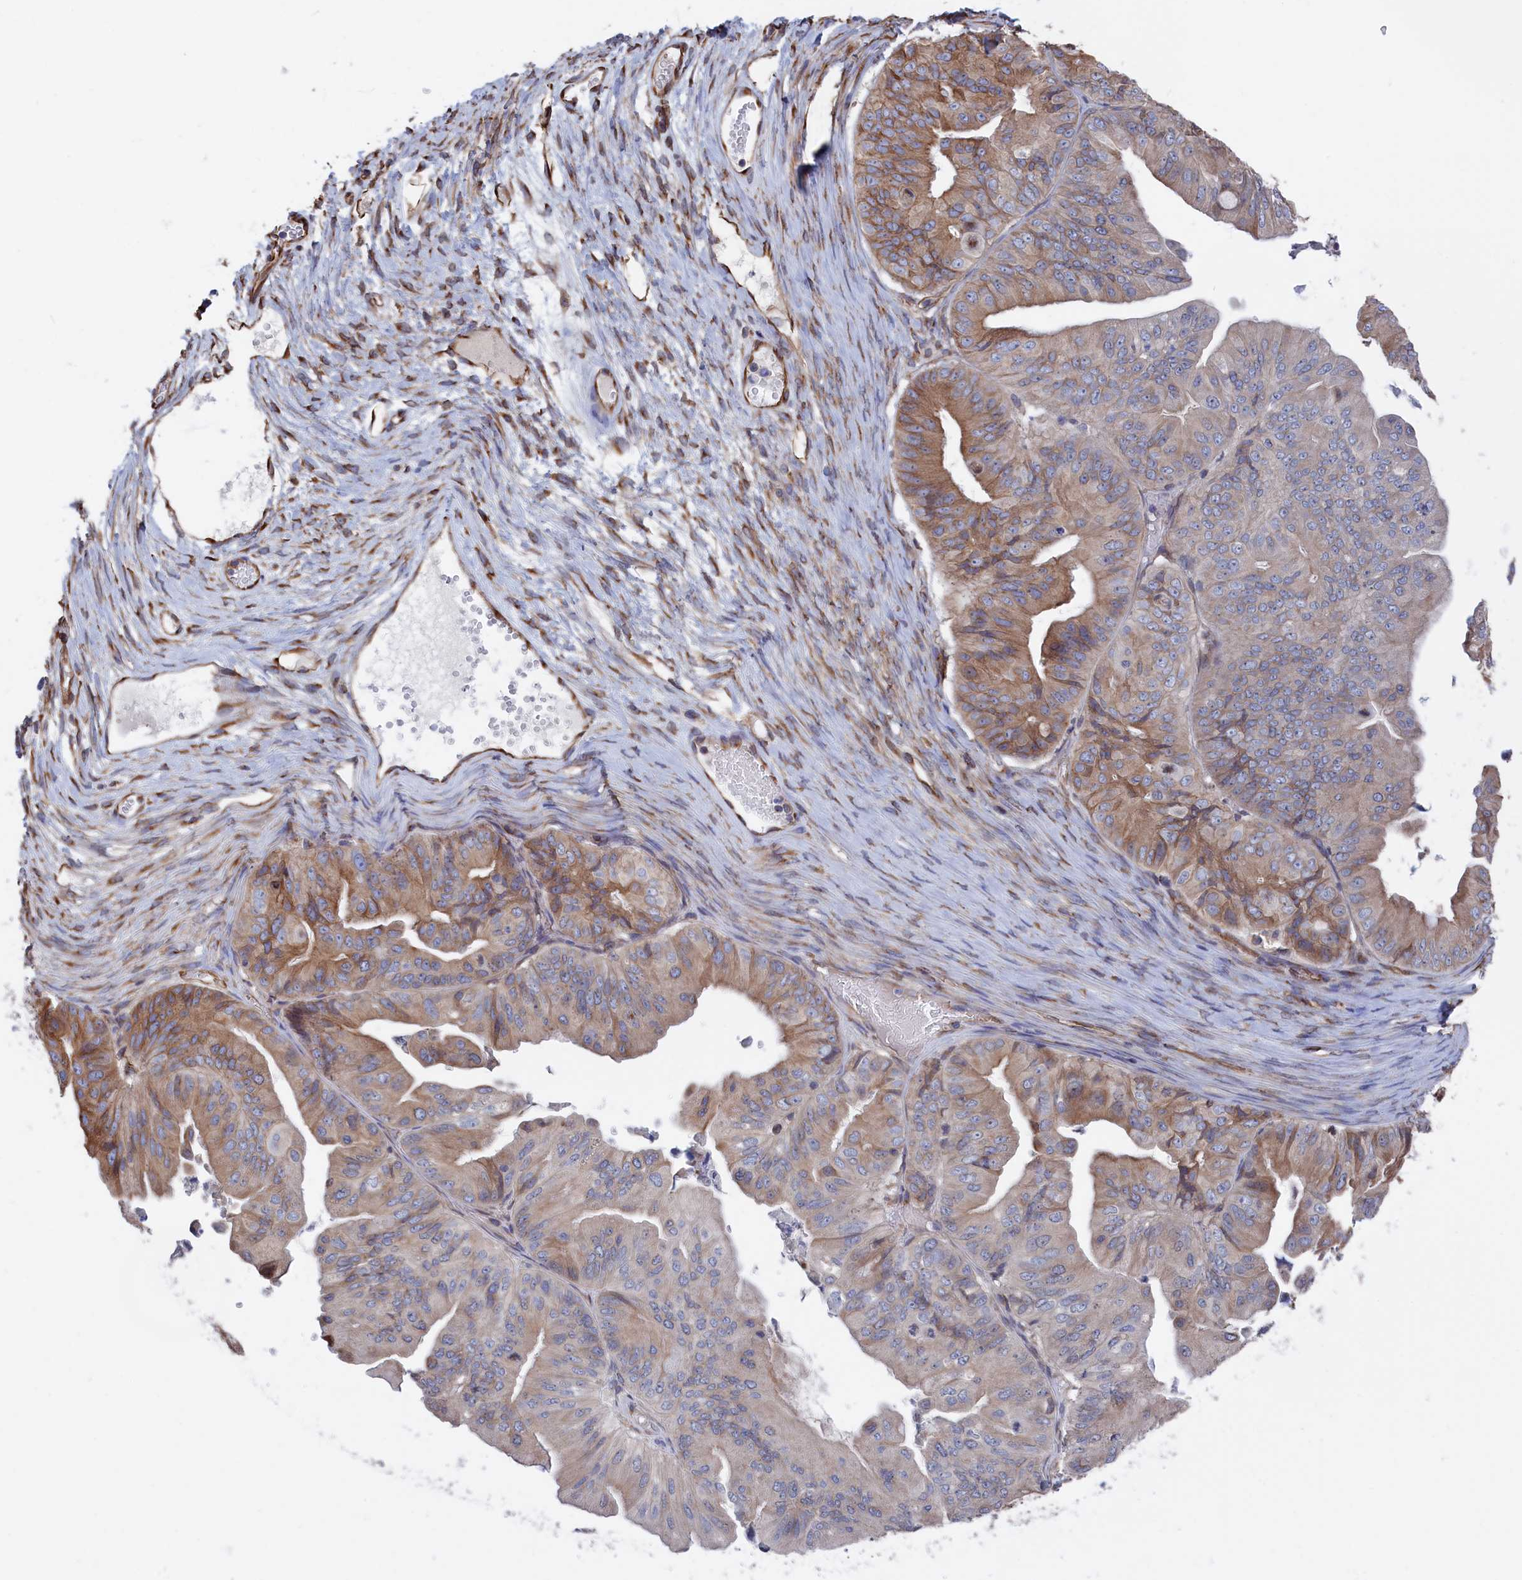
{"staining": {"intensity": "moderate", "quantity": "<25%", "location": "cytoplasmic/membranous"}, "tissue": "ovarian cancer", "cell_type": "Tumor cells", "image_type": "cancer", "snomed": [{"axis": "morphology", "description": "Cystadenocarcinoma, mucinous, NOS"}, {"axis": "topography", "description": "Ovary"}], "caption": "Human ovarian cancer (mucinous cystadenocarcinoma) stained for a protein (brown) reveals moderate cytoplasmic/membranous positive staining in about <25% of tumor cells.", "gene": "NUTF2", "patient": {"sex": "female", "age": 61}}